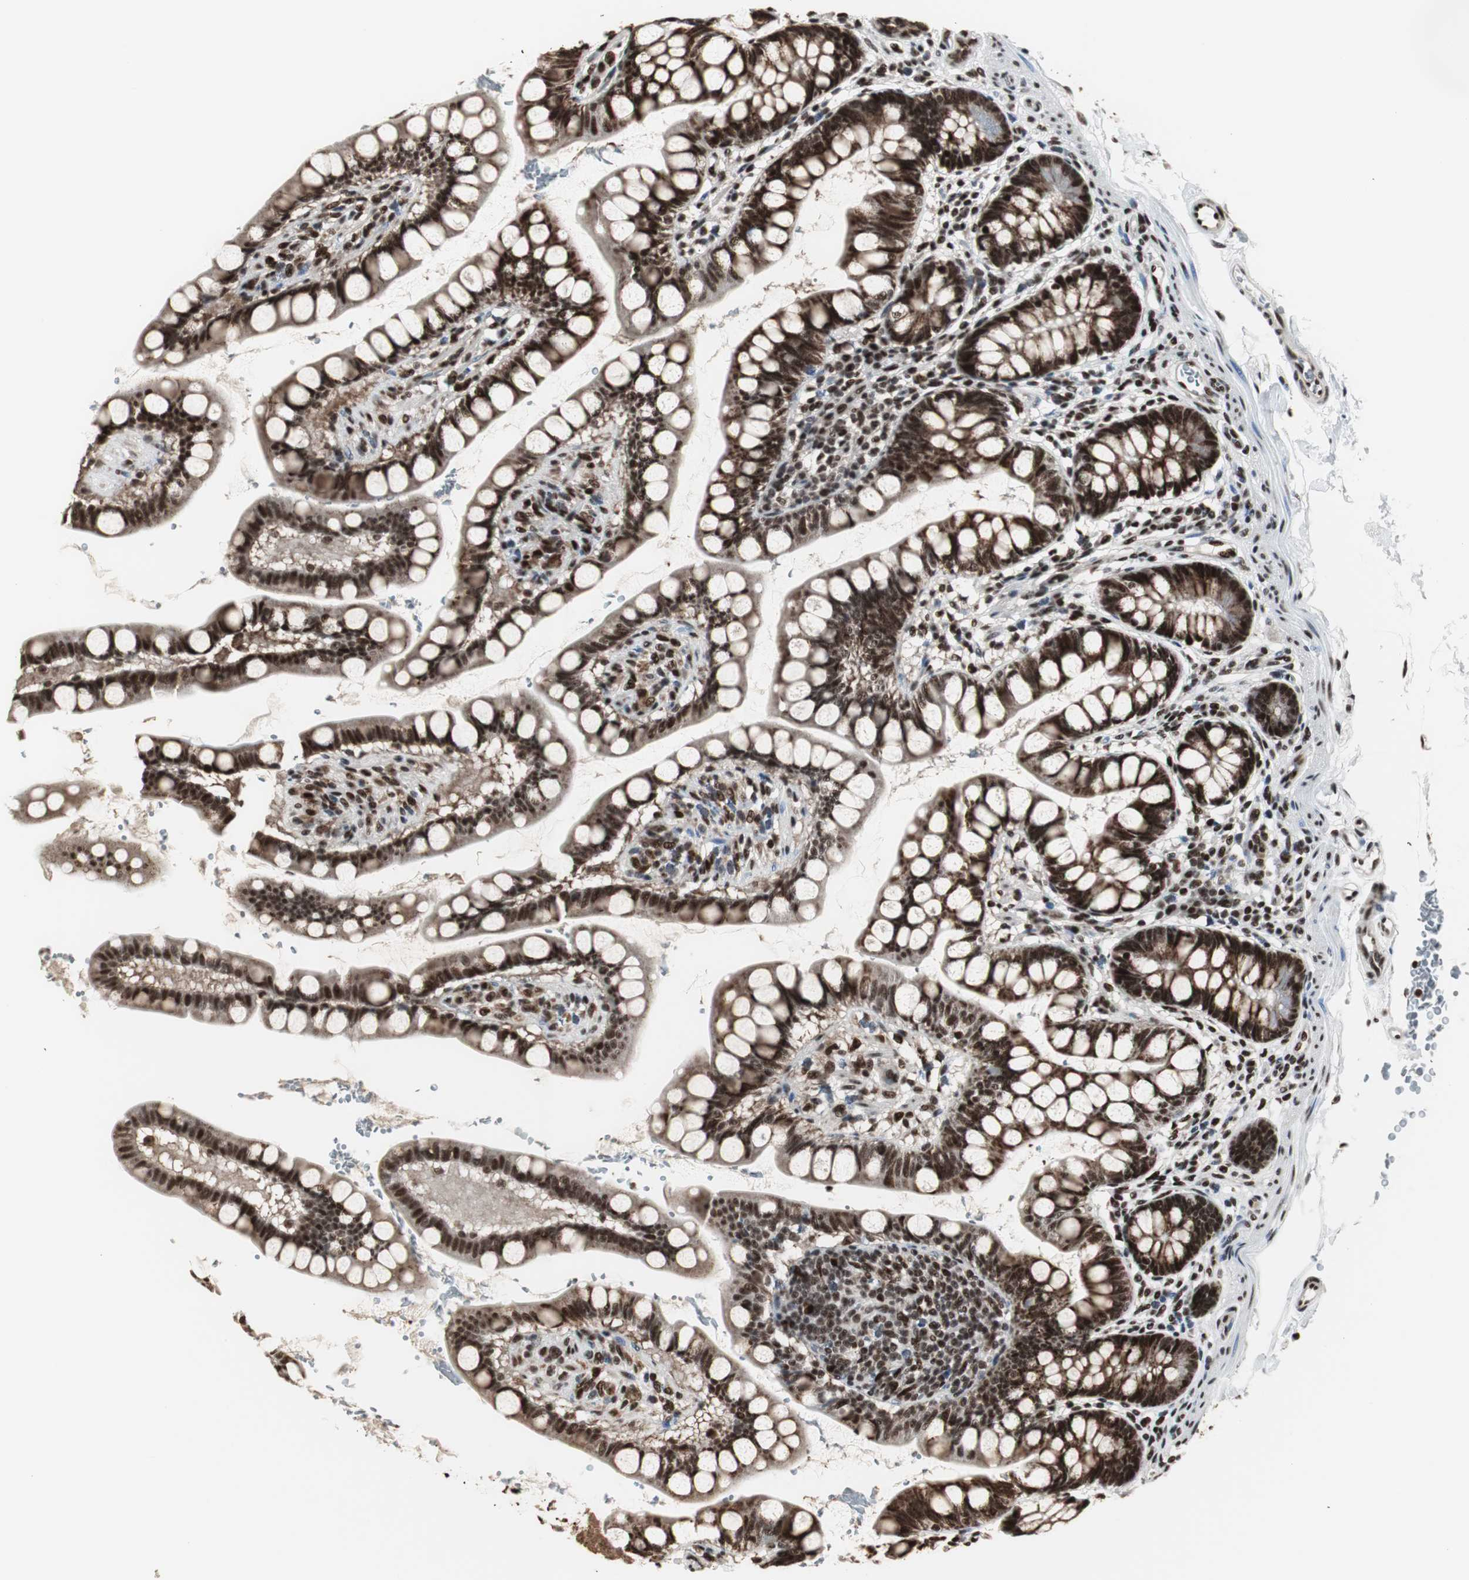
{"staining": {"intensity": "strong", "quantity": ">75%", "location": "cytoplasmic/membranous,nuclear"}, "tissue": "small intestine", "cell_type": "Glandular cells", "image_type": "normal", "snomed": [{"axis": "morphology", "description": "Normal tissue, NOS"}, {"axis": "topography", "description": "Small intestine"}], "caption": "Brown immunohistochemical staining in normal small intestine exhibits strong cytoplasmic/membranous,nuclear staining in approximately >75% of glandular cells. (brown staining indicates protein expression, while blue staining denotes nuclei).", "gene": "PARN", "patient": {"sex": "female", "age": 58}}